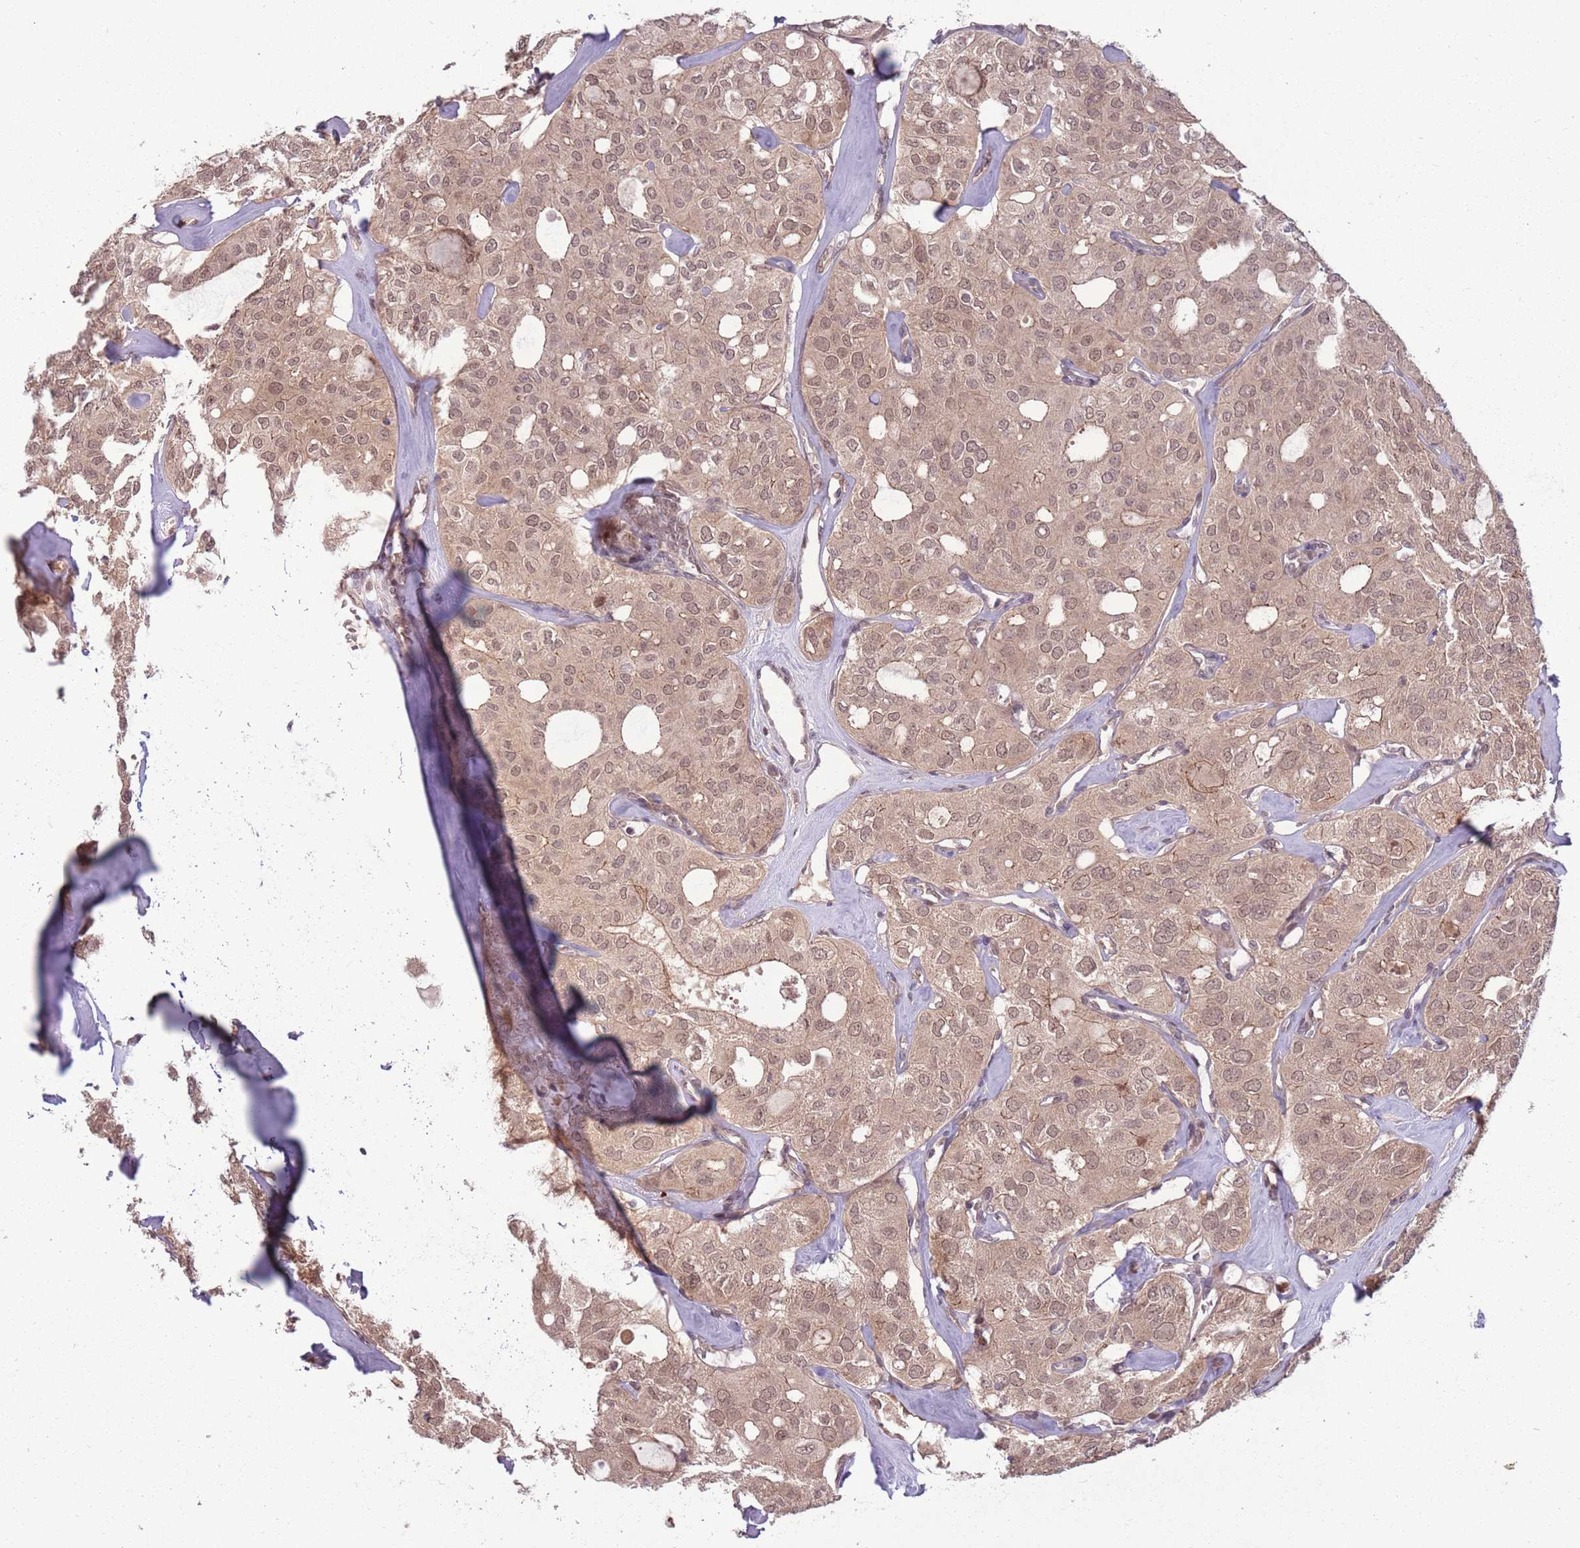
{"staining": {"intensity": "weak", "quantity": ">75%", "location": "nuclear"}, "tissue": "thyroid cancer", "cell_type": "Tumor cells", "image_type": "cancer", "snomed": [{"axis": "morphology", "description": "Follicular adenoma carcinoma, NOS"}, {"axis": "topography", "description": "Thyroid gland"}], "caption": "The image reveals a brown stain indicating the presence of a protein in the nuclear of tumor cells in thyroid follicular adenoma carcinoma.", "gene": "ADAMTS3", "patient": {"sex": "male", "age": 75}}